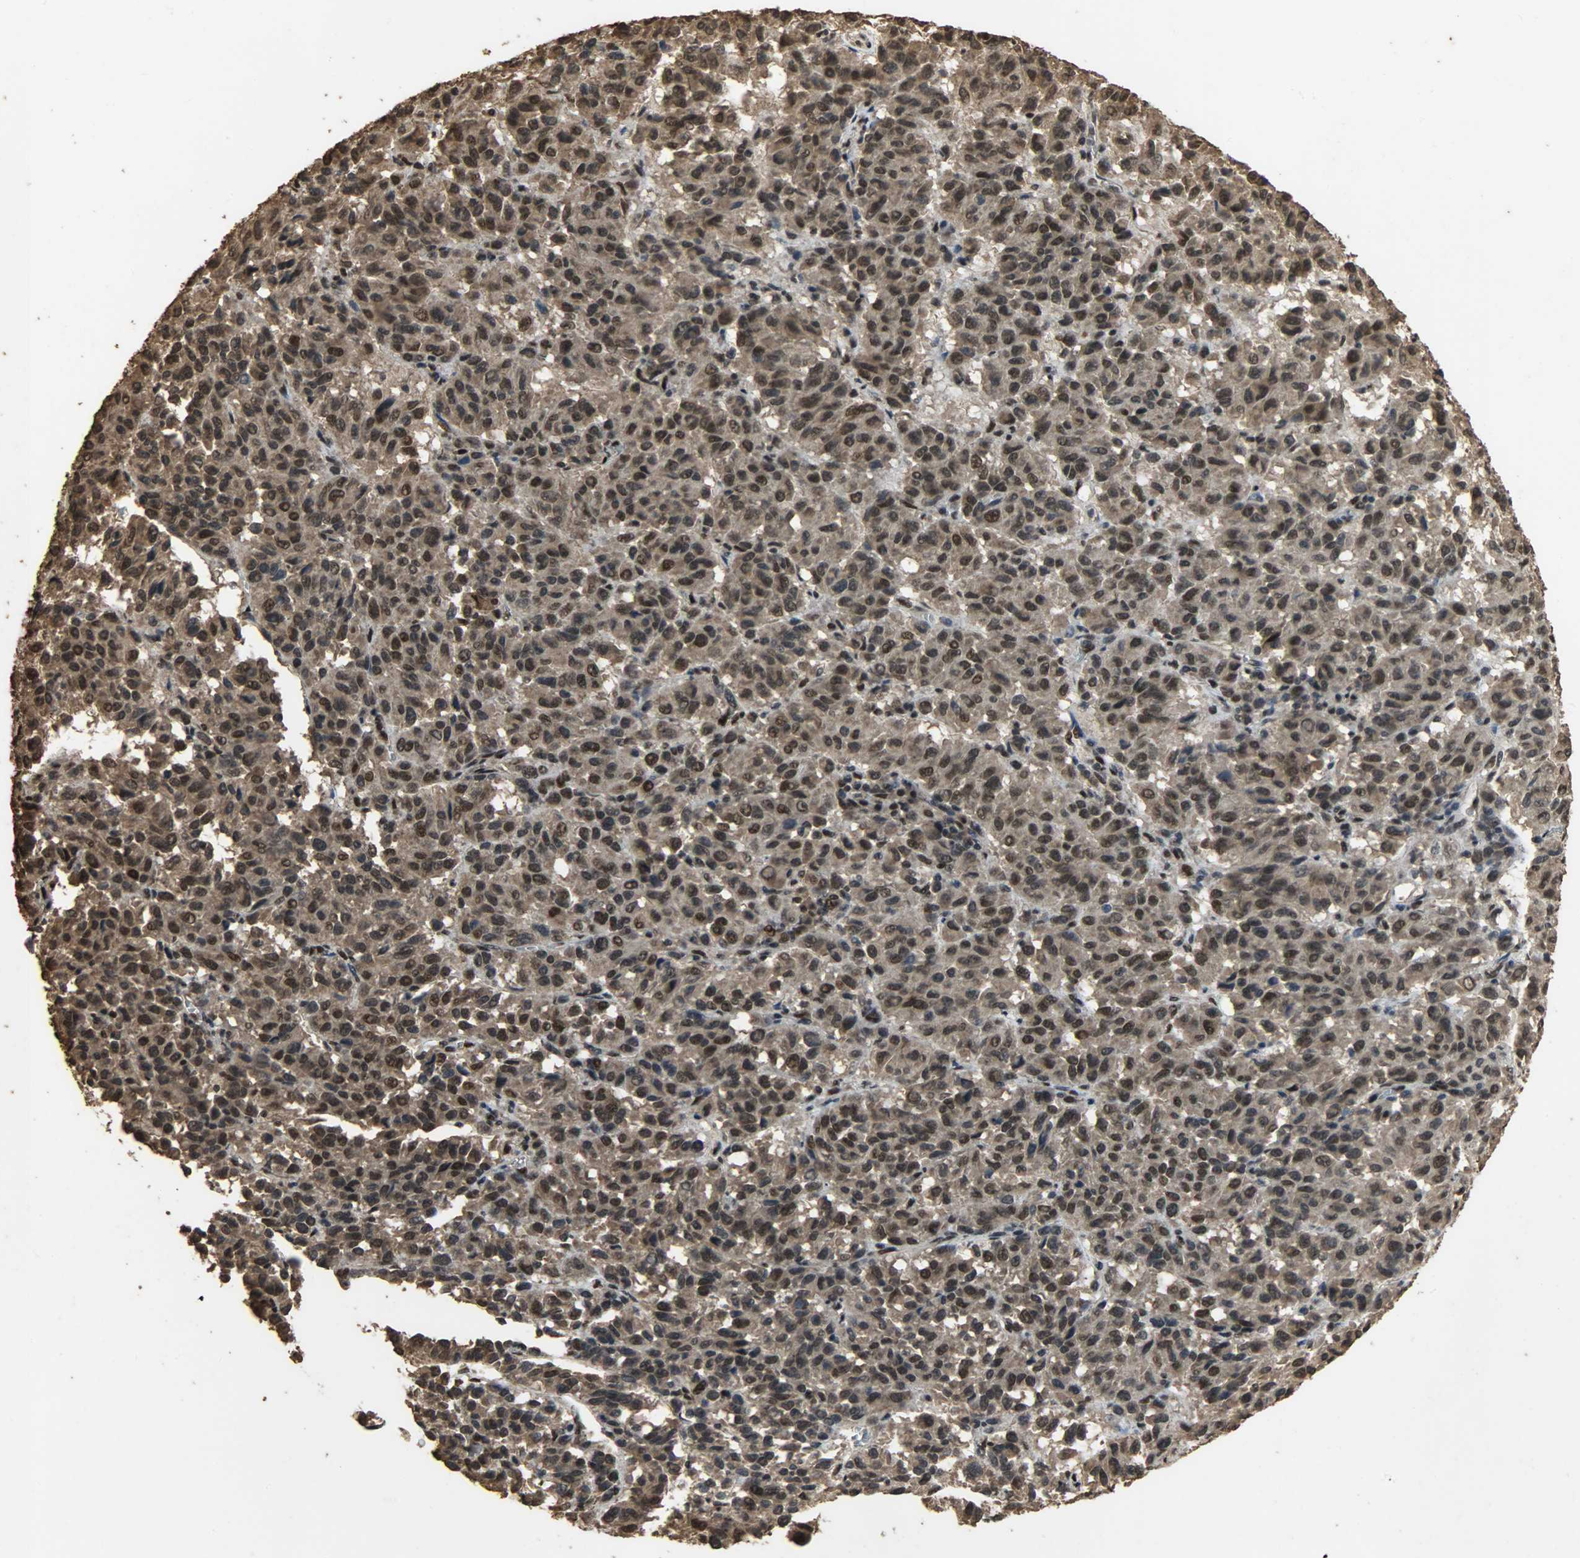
{"staining": {"intensity": "strong", "quantity": ">75%", "location": "cytoplasmic/membranous,nuclear"}, "tissue": "melanoma", "cell_type": "Tumor cells", "image_type": "cancer", "snomed": [{"axis": "morphology", "description": "Malignant melanoma, Metastatic site"}, {"axis": "topography", "description": "Lung"}], "caption": "Immunohistochemical staining of human melanoma demonstrates high levels of strong cytoplasmic/membranous and nuclear protein positivity in about >75% of tumor cells.", "gene": "CCNT2", "patient": {"sex": "male", "age": 64}}